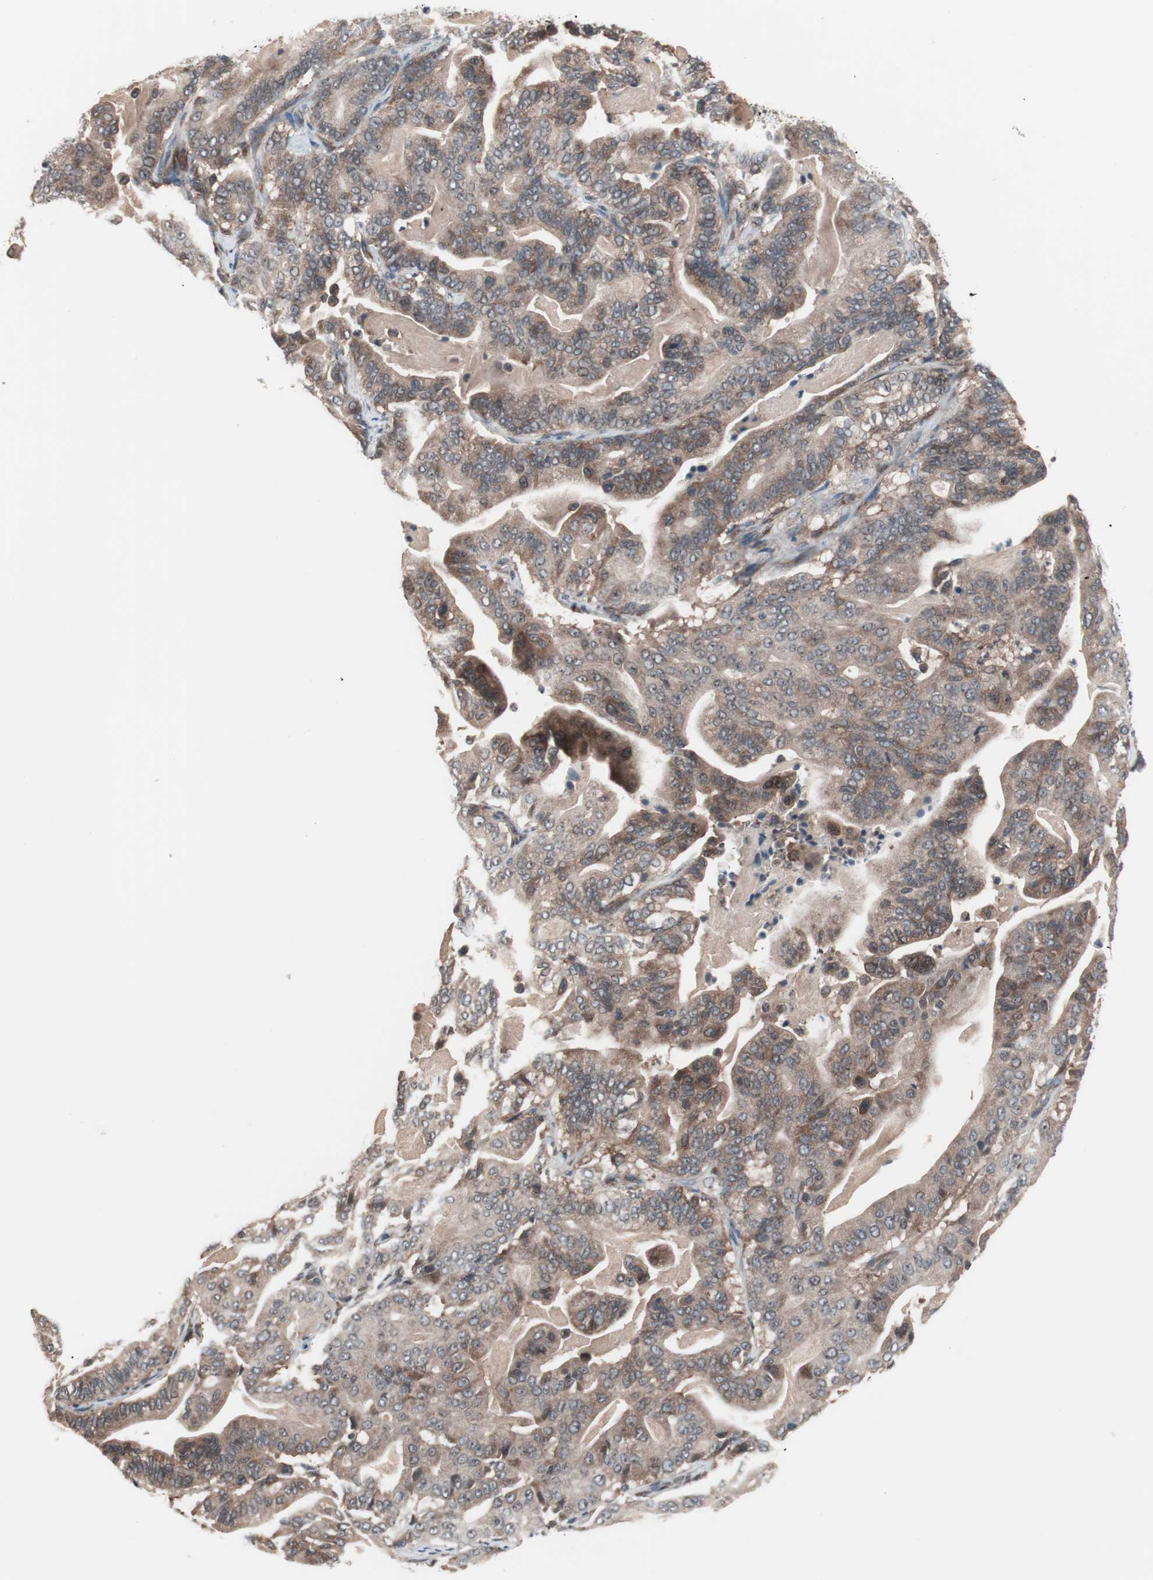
{"staining": {"intensity": "weak", "quantity": "25%-75%", "location": "cytoplasmic/membranous"}, "tissue": "pancreatic cancer", "cell_type": "Tumor cells", "image_type": "cancer", "snomed": [{"axis": "morphology", "description": "Adenocarcinoma, NOS"}, {"axis": "topography", "description": "Pancreas"}], "caption": "Approximately 25%-75% of tumor cells in human adenocarcinoma (pancreatic) demonstrate weak cytoplasmic/membranous protein positivity as visualized by brown immunohistochemical staining.", "gene": "IRS1", "patient": {"sex": "male", "age": 63}}